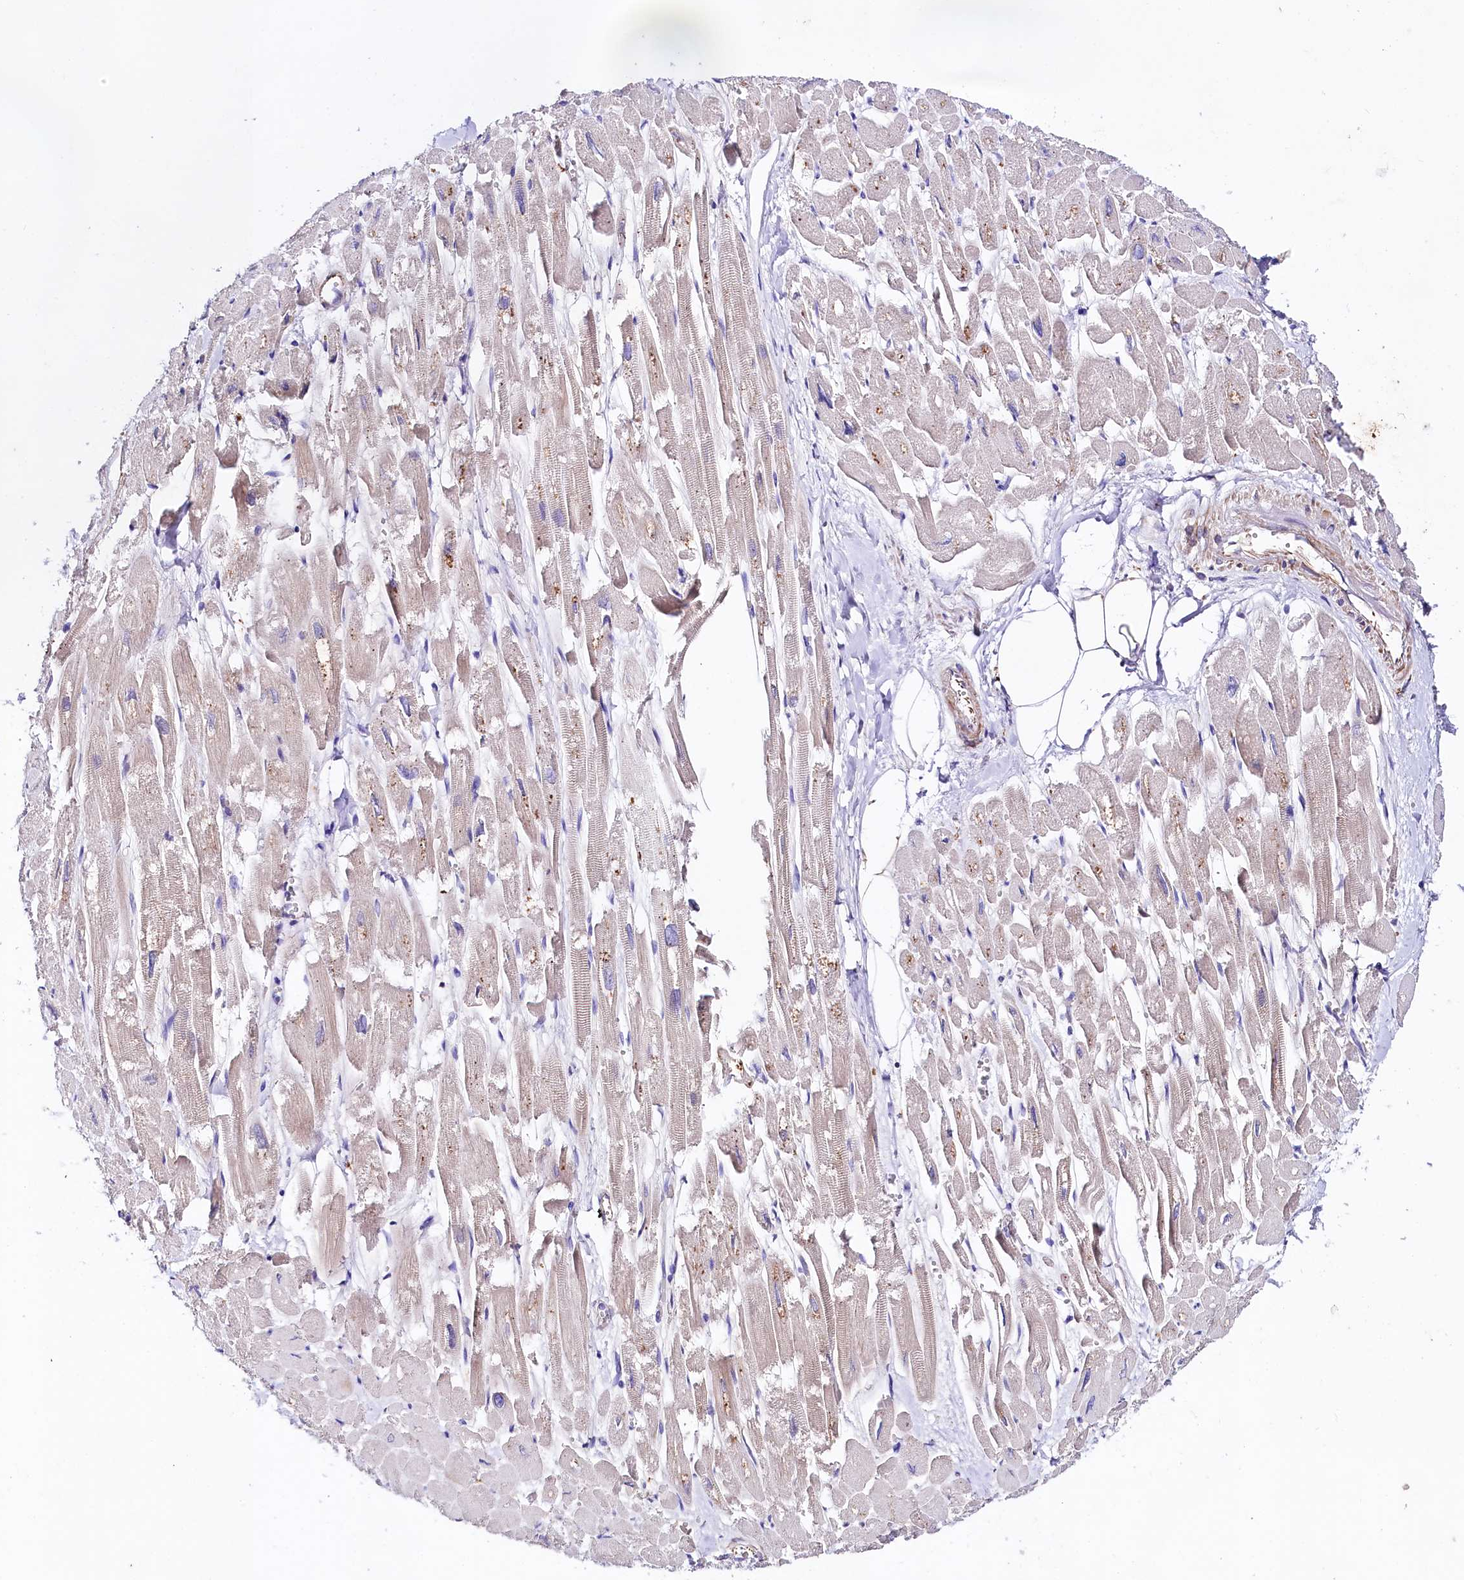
{"staining": {"intensity": "weak", "quantity": "25%-75%", "location": "cytoplasmic/membranous"}, "tissue": "heart muscle", "cell_type": "Cardiomyocytes", "image_type": "normal", "snomed": [{"axis": "morphology", "description": "Normal tissue, NOS"}, {"axis": "topography", "description": "Heart"}], "caption": "Immunohistochemical staining of normal heart muscle displays weak cytoplasmic/membranous protein staining in approximately 25%-75% of cardiomyocytes.", "gene": "SLC7A1", "patient": {"sex": "male", "age": 54}}